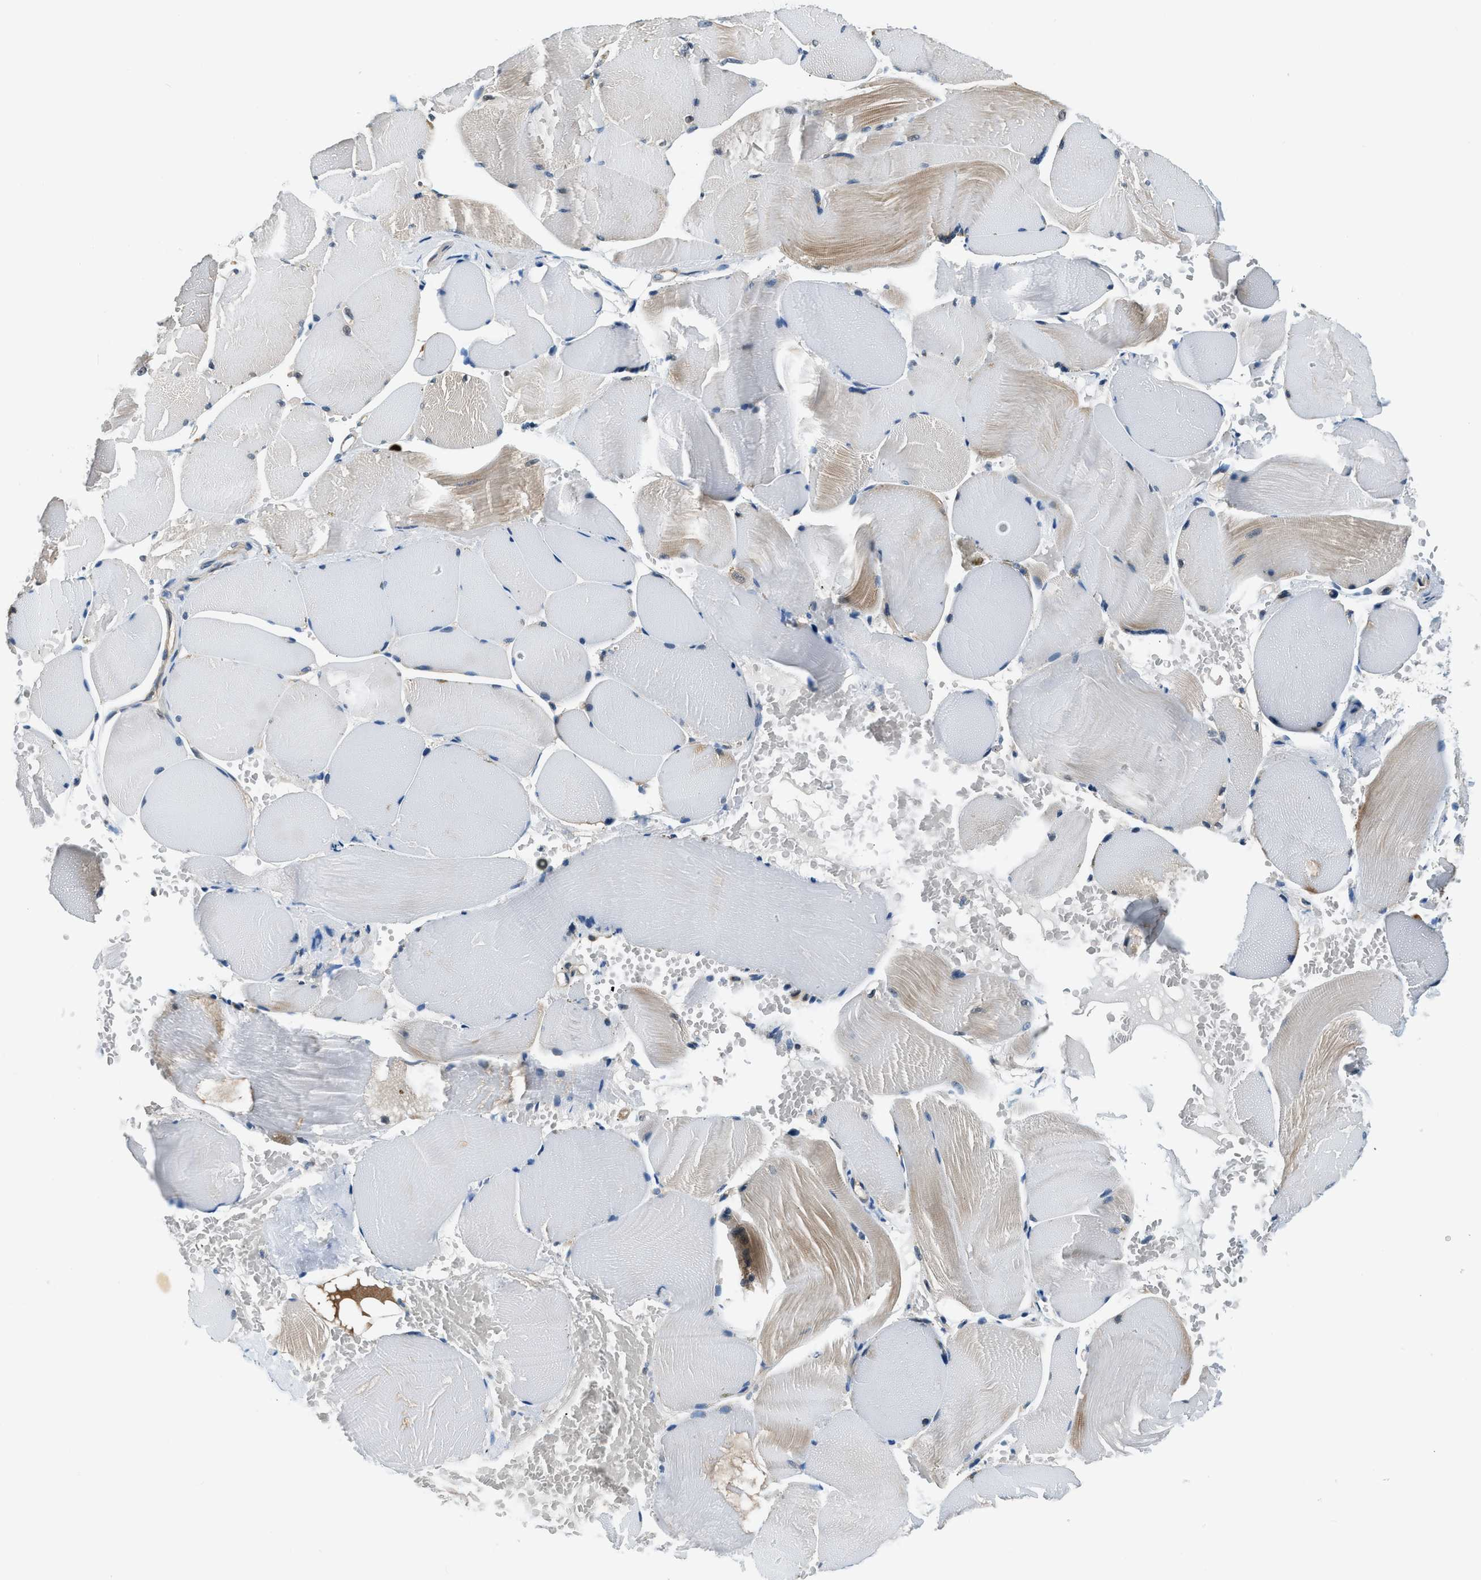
{"staining": {"intensity": "weak", "quantity": "<25%", "location": "cytoplasmic/membranous"}, "tissue": "skeletal muscle", "cell_type": "Myocytes", "image_type": "normal", "snomed": [{"axis": "morphology", "description": "Normal tissue, NOS"}, {"axis": "topography", "description": "Skin"}, {"axis": "topography", "description": "Skeletal muscle"}], "caption": "Micrograph shows no significant protein staining in myocytes of normal skeletal muscle.", "gene": "CBLB", "patient": {"sex": "male", "age": 83}}